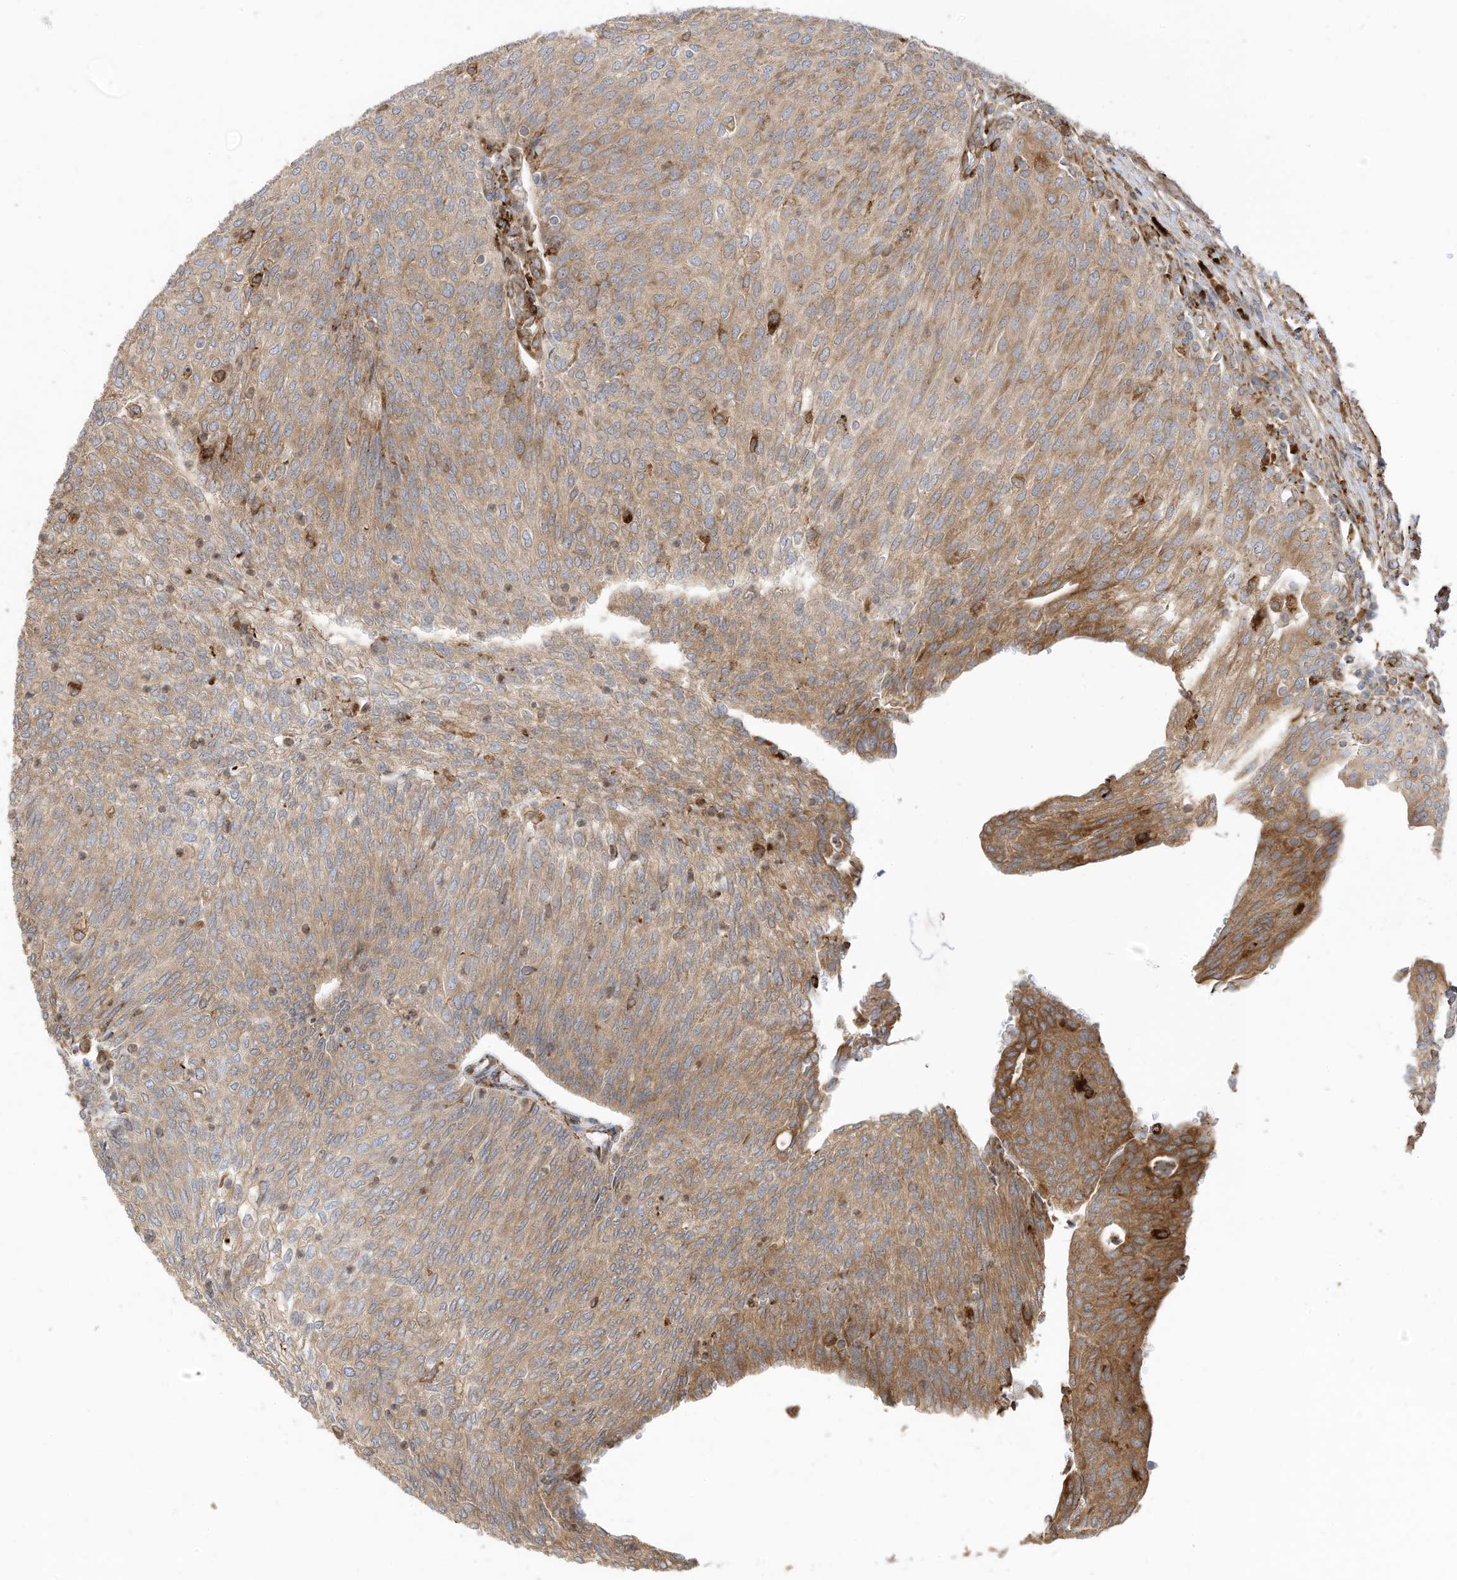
{"staining": {"intensity": "moderate", "quantity": "25%-75%", "location": "cytoplasmic/membranous"}, "tissue": "urothelial cancer", "cell_type": "Tumor cells", "image_type": "cancer", "snomed": [{"axis": "morphology", "description": "Urothelial carcinoma, Low grade"}, {"axis": "topography", "description": "Urinary bladder"}], "caption": "High-power microscopy captured an immunohistochemistry histopathology image of low-grade urothelial carcinoma, revealing moderate cytoplasmic/membranous positivity in about 25%-75% of tumor cells. Nuclei are stained in blue.", "gene": "TRNAU1AP", "patient": {"sex": "female", "age": 79}}